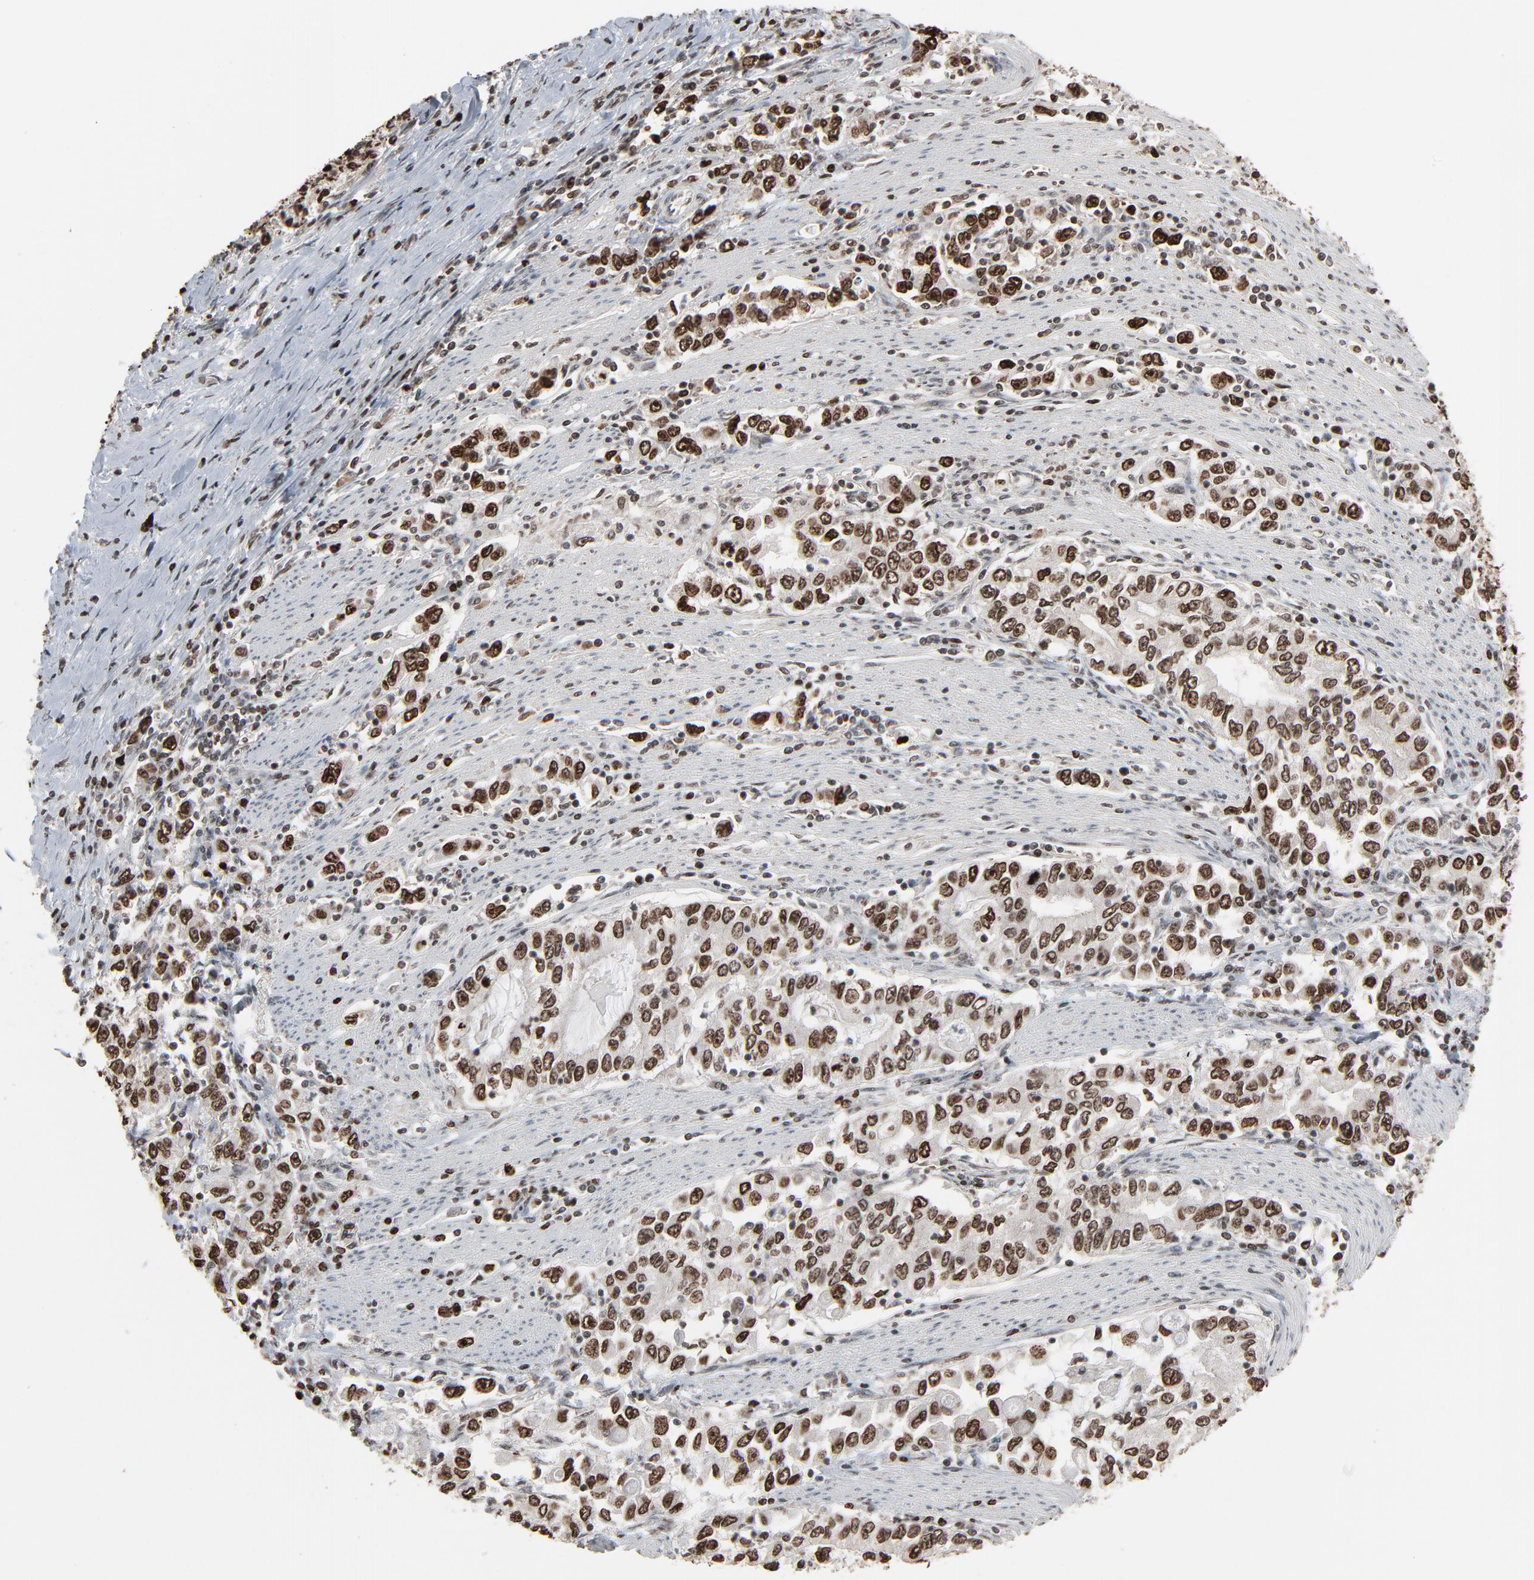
{"staining": {"intensity": "strong", "quantity": ">75%", "location": "nuclear"}, "tissue": "stomach cancer", "cell_type": "Tumor cells", "image_type": "cancer", "snomed": [{"axis": "morphology", "description": "Adenocarcinoma, NOS"}, {"axis": "topography", "description": "Stomach, lower"}], "caption": "This photomicrograph displays immunohistochemistry (IHC) staining of stomach adenocarcinoma, with high strong nuclear positivity in about >75% of tumor cells.", "gene": "RPS6KA3", "patient": {"sex": "female", "age": 72}}